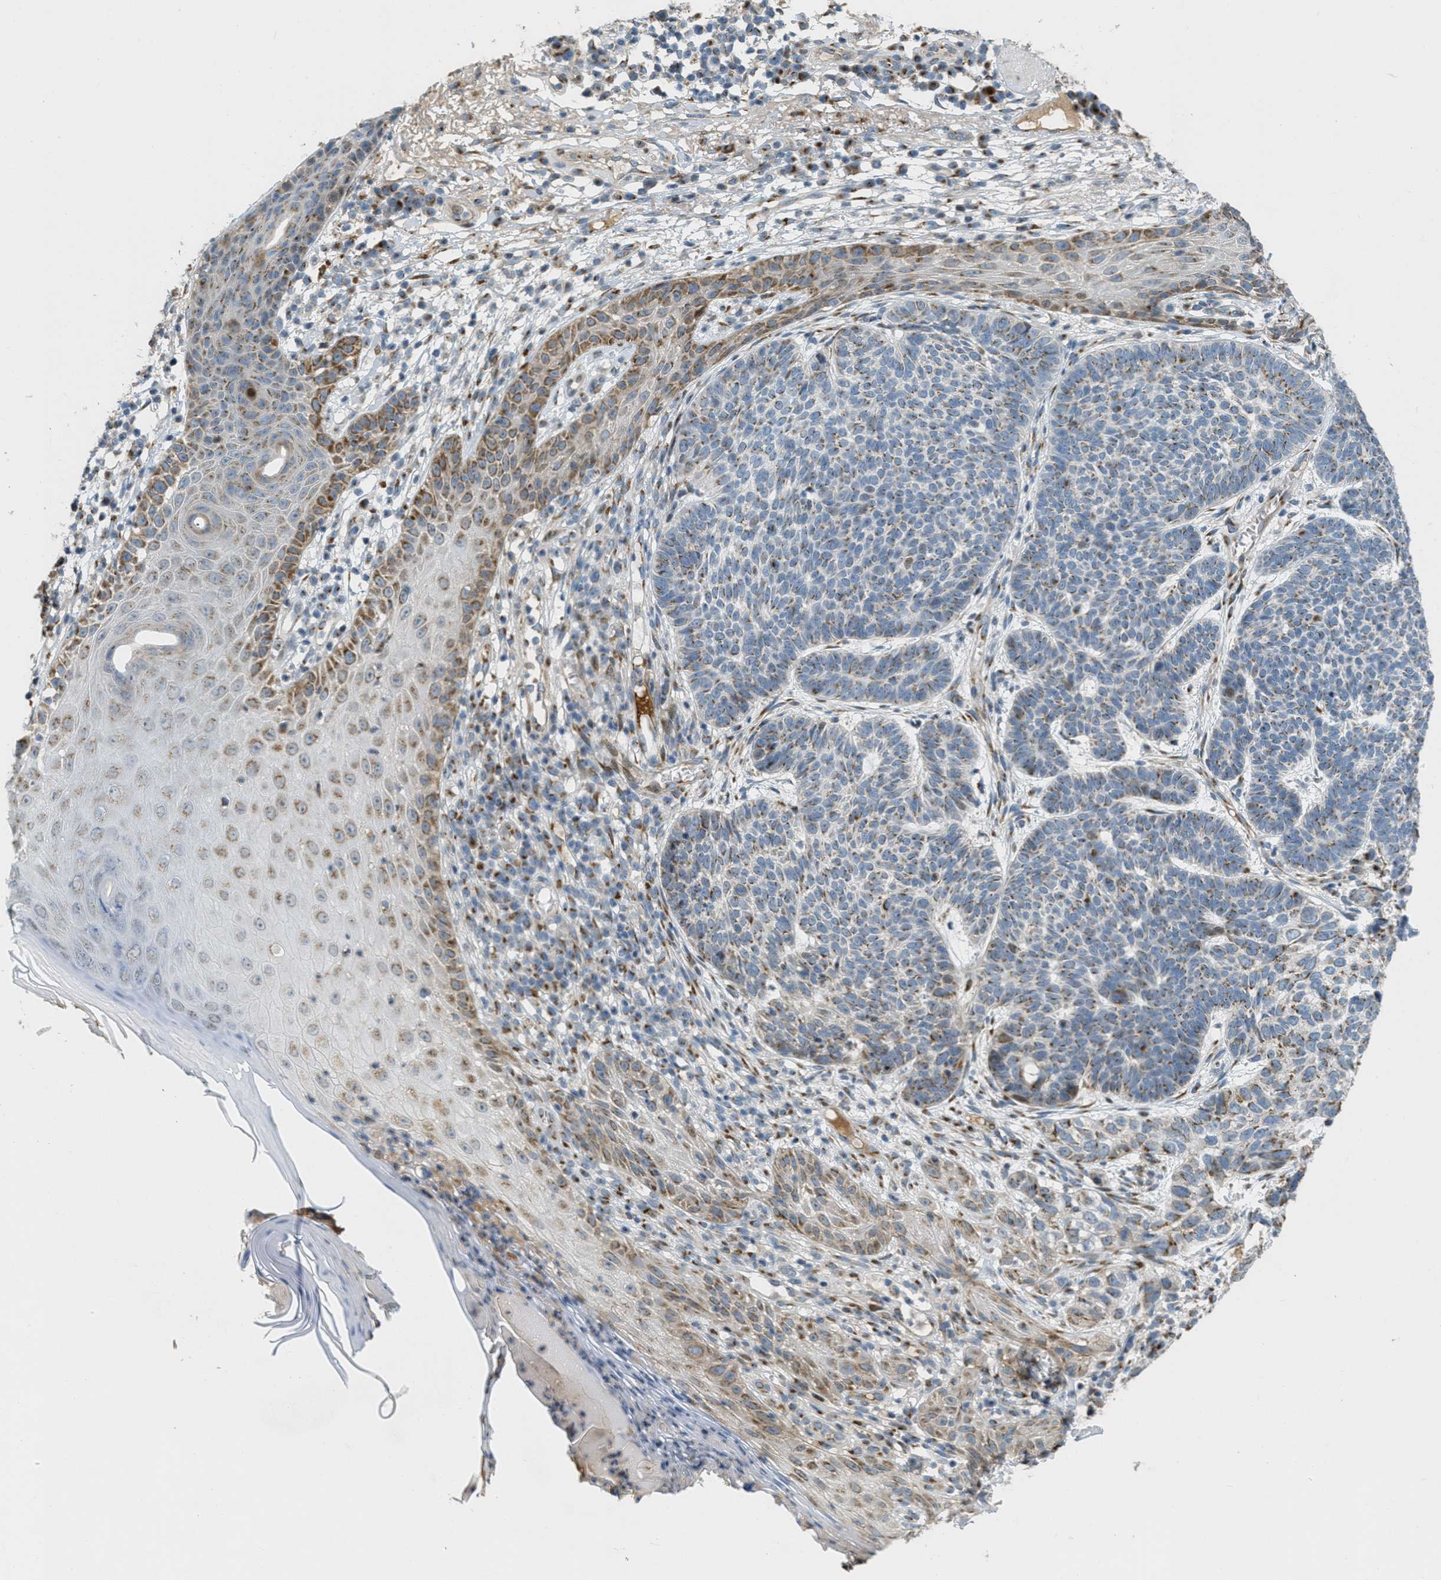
{"staining": {"intensity": "moderate", "quantity": ">75%", "location": "cytoplasmic/membranous"}, "tissue": "skin cancer", "cell_type": "Tumor cells", "image_type": "cancer", "snomed": [{"axis": "morphology", "description": "Normal tissue, NOS"}, {"axis": "morphology", "description": "Basal cell carcinoma"}, {"axis": "topography", "description": "Skin"}], "caption": "Brown immunohistochemical staining in human skin cancer (basal cell carcinoma) displays moderate cytoplasmic/membranous positivity in approximately >75% of tumor cells.", "gene": "ZFPL1", "patient": {"sex": "male", "age": 79}}